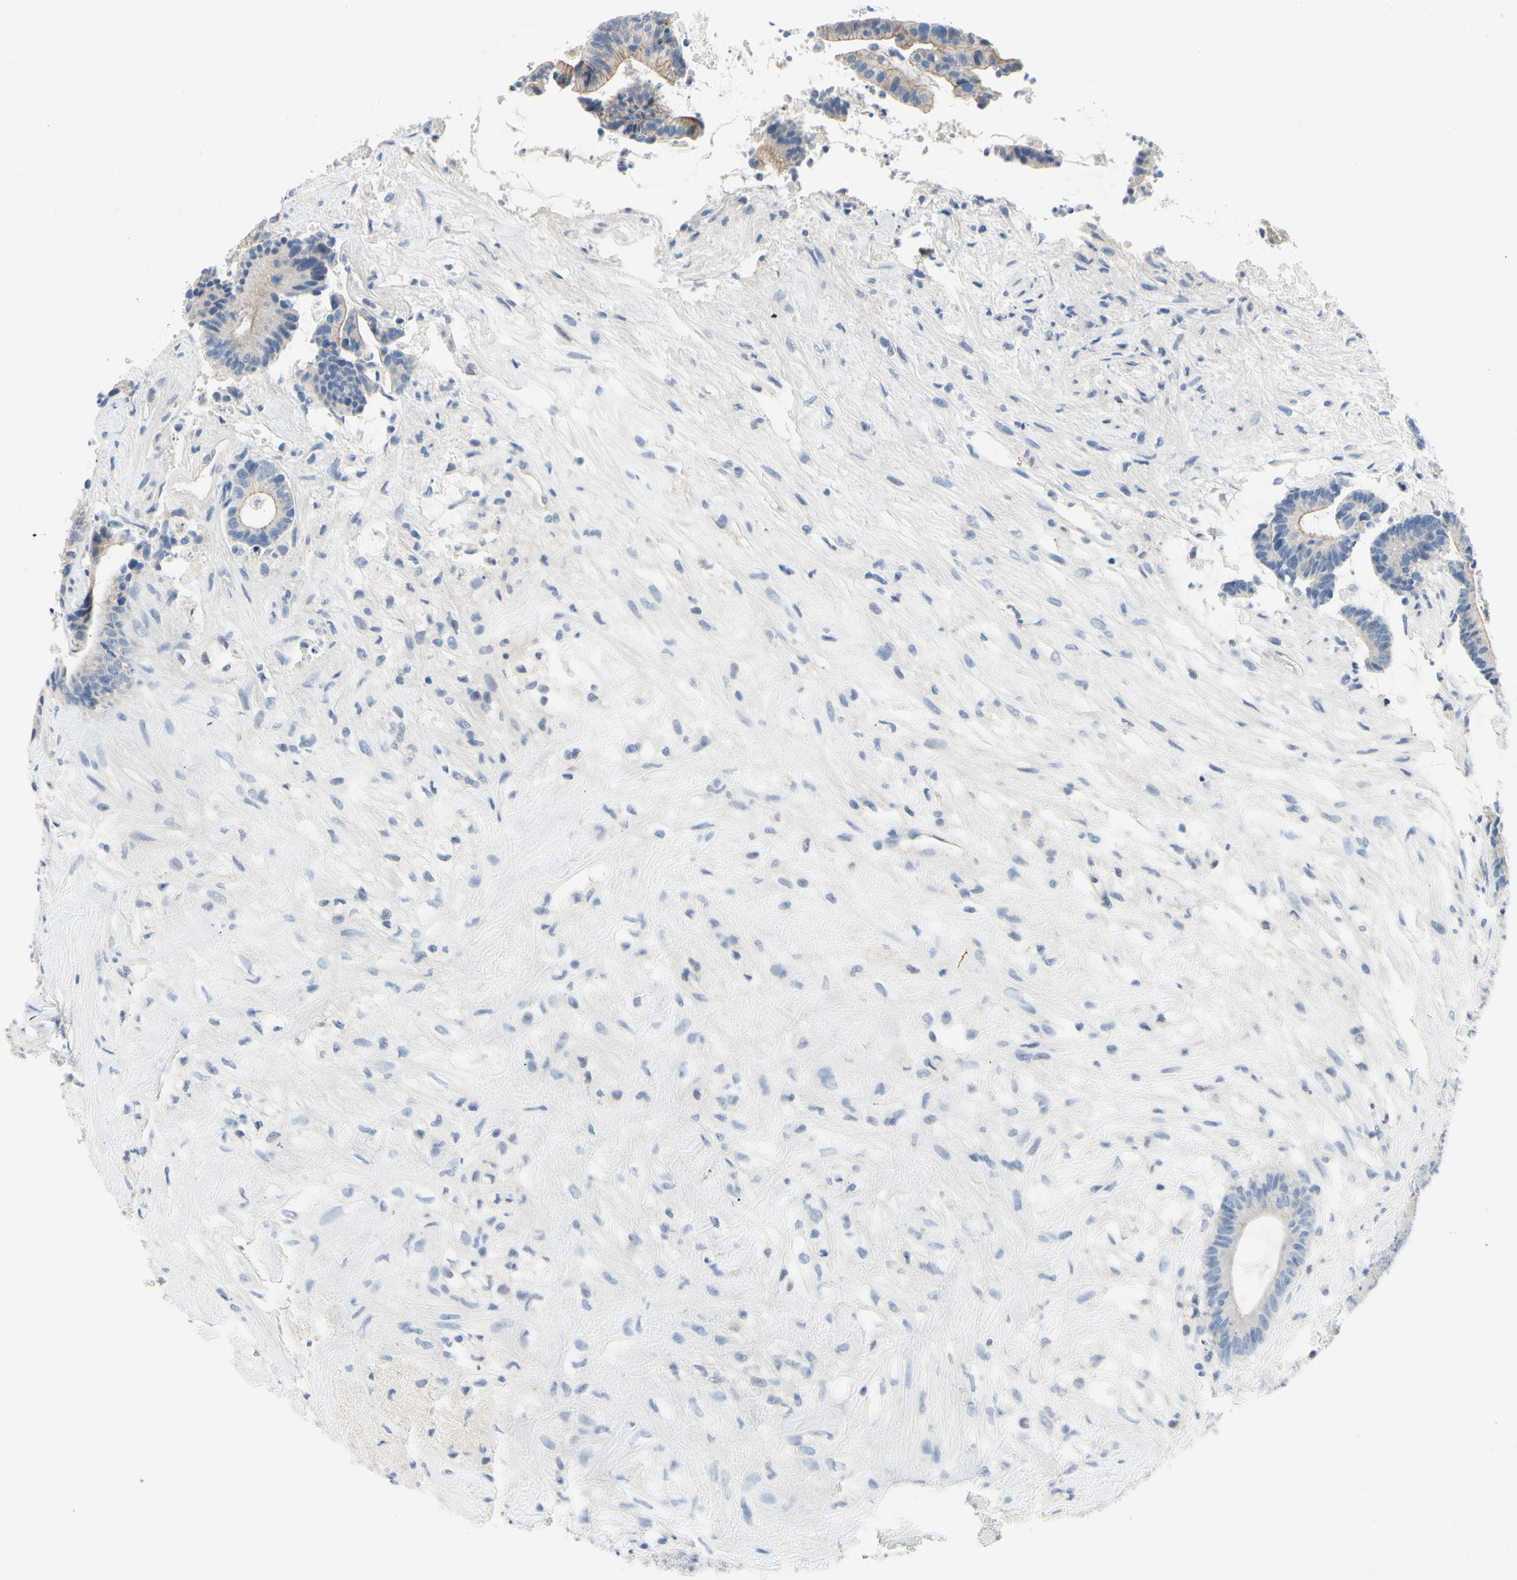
{"staining": {"intensity": "moderate", "quantity": "25%-75%", "location": "cytoplasmic/membranous"}, "tissue": "colorectal cancer", "cell_type": "Tumor cells", "image_type": "cancer", "snomed": [{"axis": "morphology", "description": "Adenocarcinoma, NOS"}, {"axis": "topography", "description": "Colon"}], "caption": "A micrograph showing moderate cytoplasmic/membranous positivity in approximately 25%-75% of tumor cells in colorectal cancer, as visualized by brown immunohistochemical staining.", "gene": "CA14", "patient": {"sex": "female", "age": 84}}